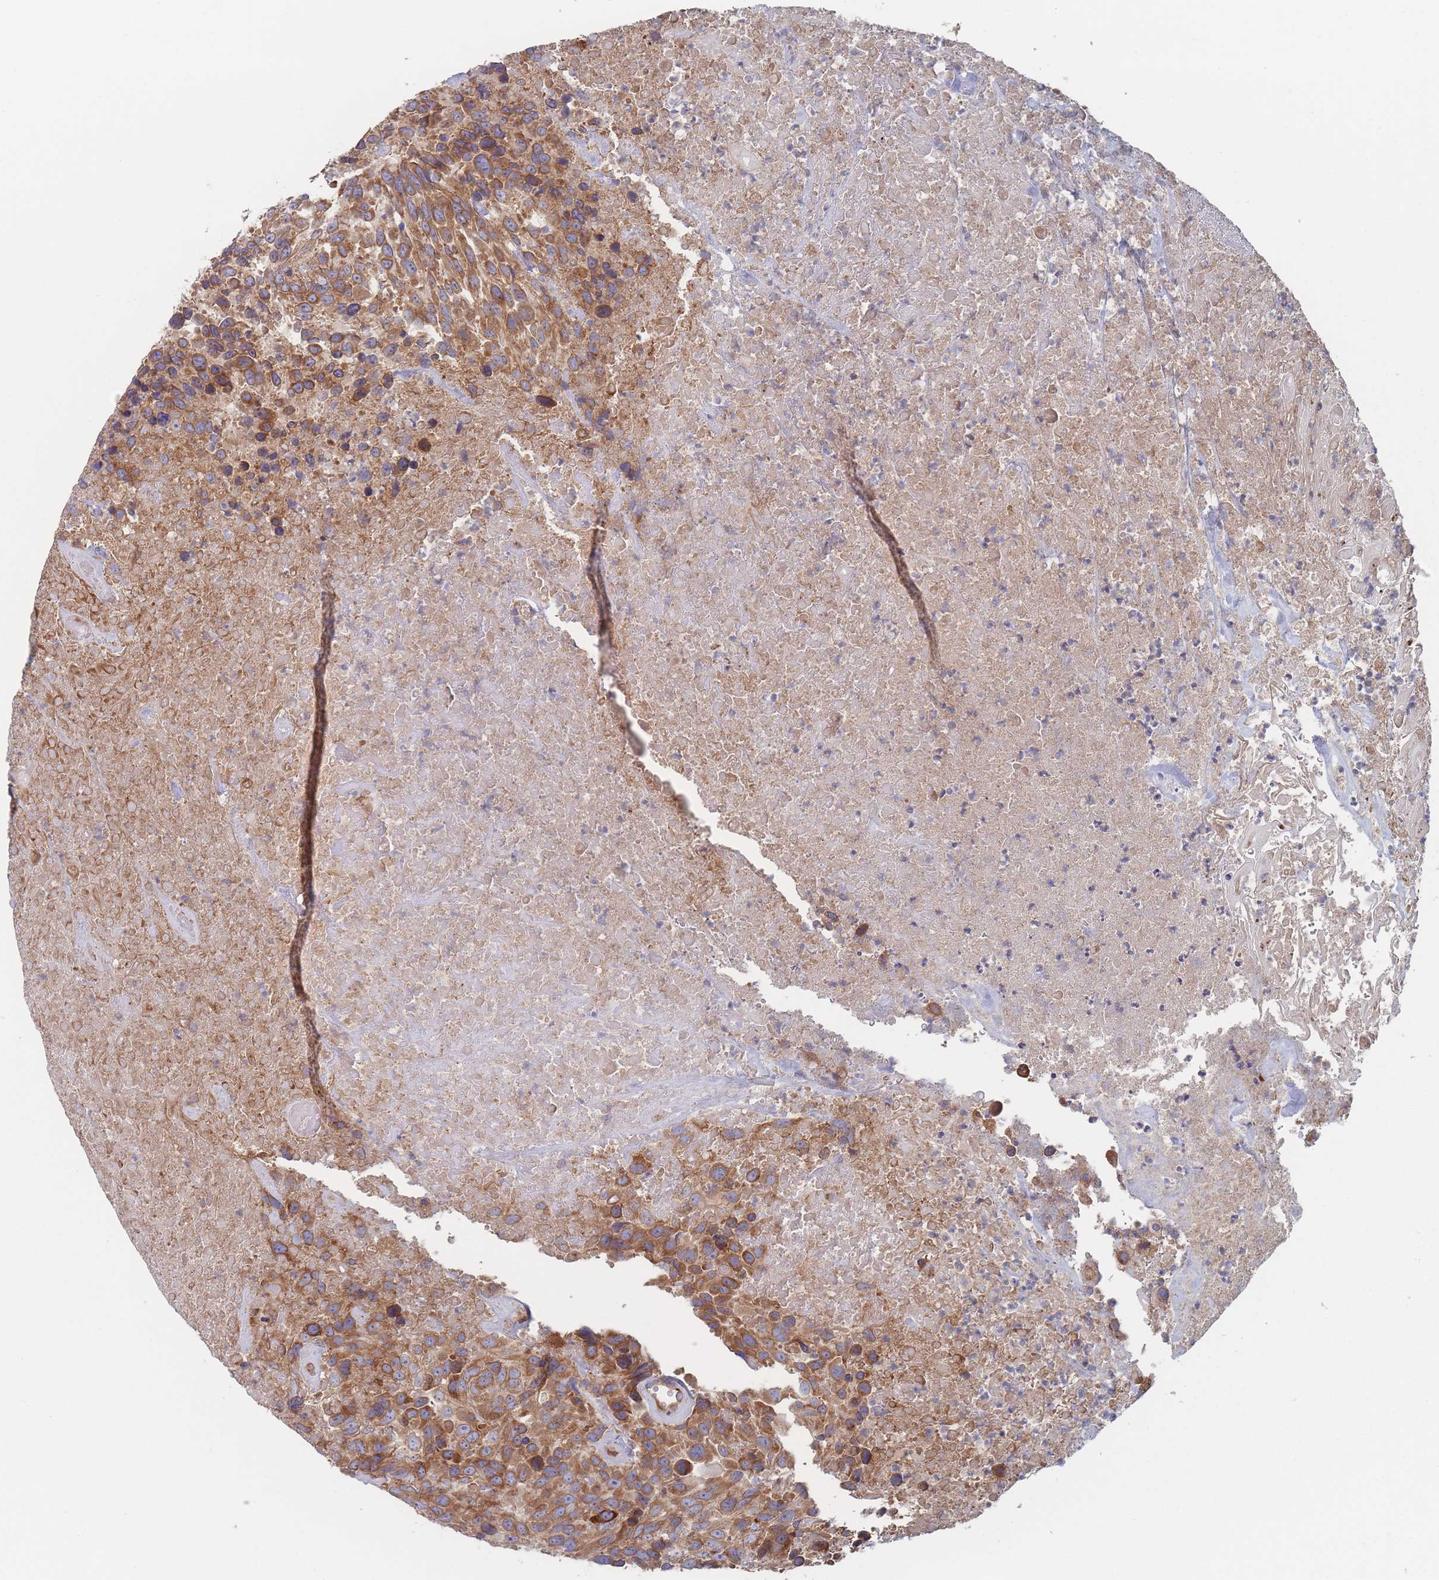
{"staining": {"intensity": "moderate", "quantity": ">75%", "location": "cytoplasmic/membranous"}, "tissue": "urothelial cancer", "cell_type": "Tumor cells", "image_type": "cancer", "snomed": [{"axis": "morphology", "description": "Urothelial carcinoma, High grade"}, {"axis": "topography", "description": "Urinary bladder"}], "caption": "DAB (3,3'-diaminobenzidine) immunohistochemical staining of urothelial cancer exhibits moderate cytoplasmic/membranous protein expression in approximately >75% of tumor cells. (Stains: DAB in brown, nuclei in blue, Microscopy: brightfield microscopy at high magnification).", "gene": "KDSR", "patient": {"sex": "female", "age": 70}}